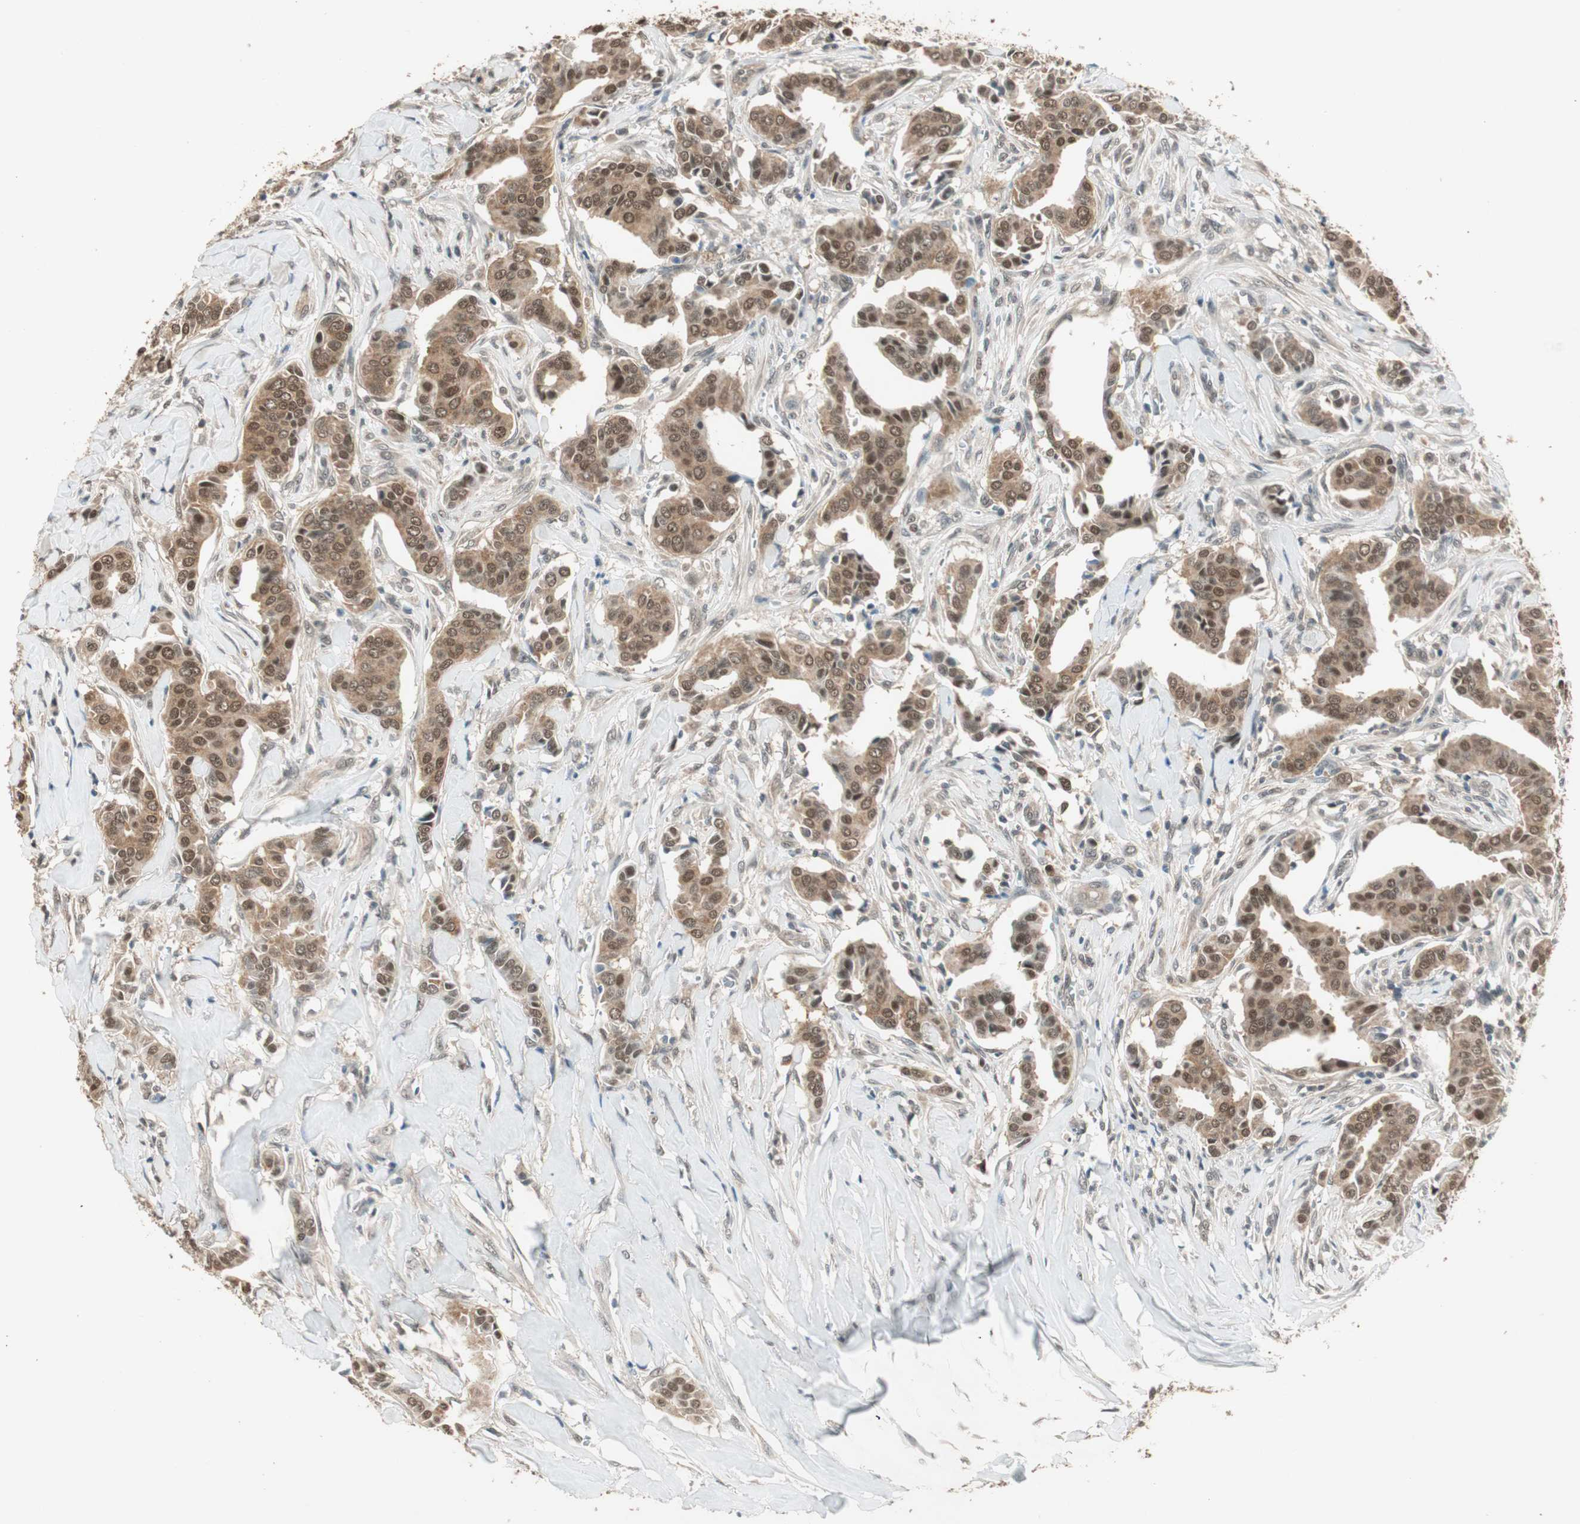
{"staining": {"intensity": "moderate", "quantity": "25%-75%", "location": "cytoplasmic/membranous,nuclear"}, "tissue": "head and neck cancer", "cell_type": "Tumor cells", "image_type": "cancer", "snomed": [{"axis": "morphology", "description": "Adenocarcinoma, NOS"}, {"axis": "topography", "description": "Salivary gland"}, {"axis": "topography", "description": "Head-Neck"}], "caption": "Brown immunohistochemical staining in head and neck cancer demonstrates moderate cytoplasmic/membranous and nuclear positivity in about 25%-75% of tumor cells.", "gene": "USP5", "patient": {"sex": "female", "age": 59}}